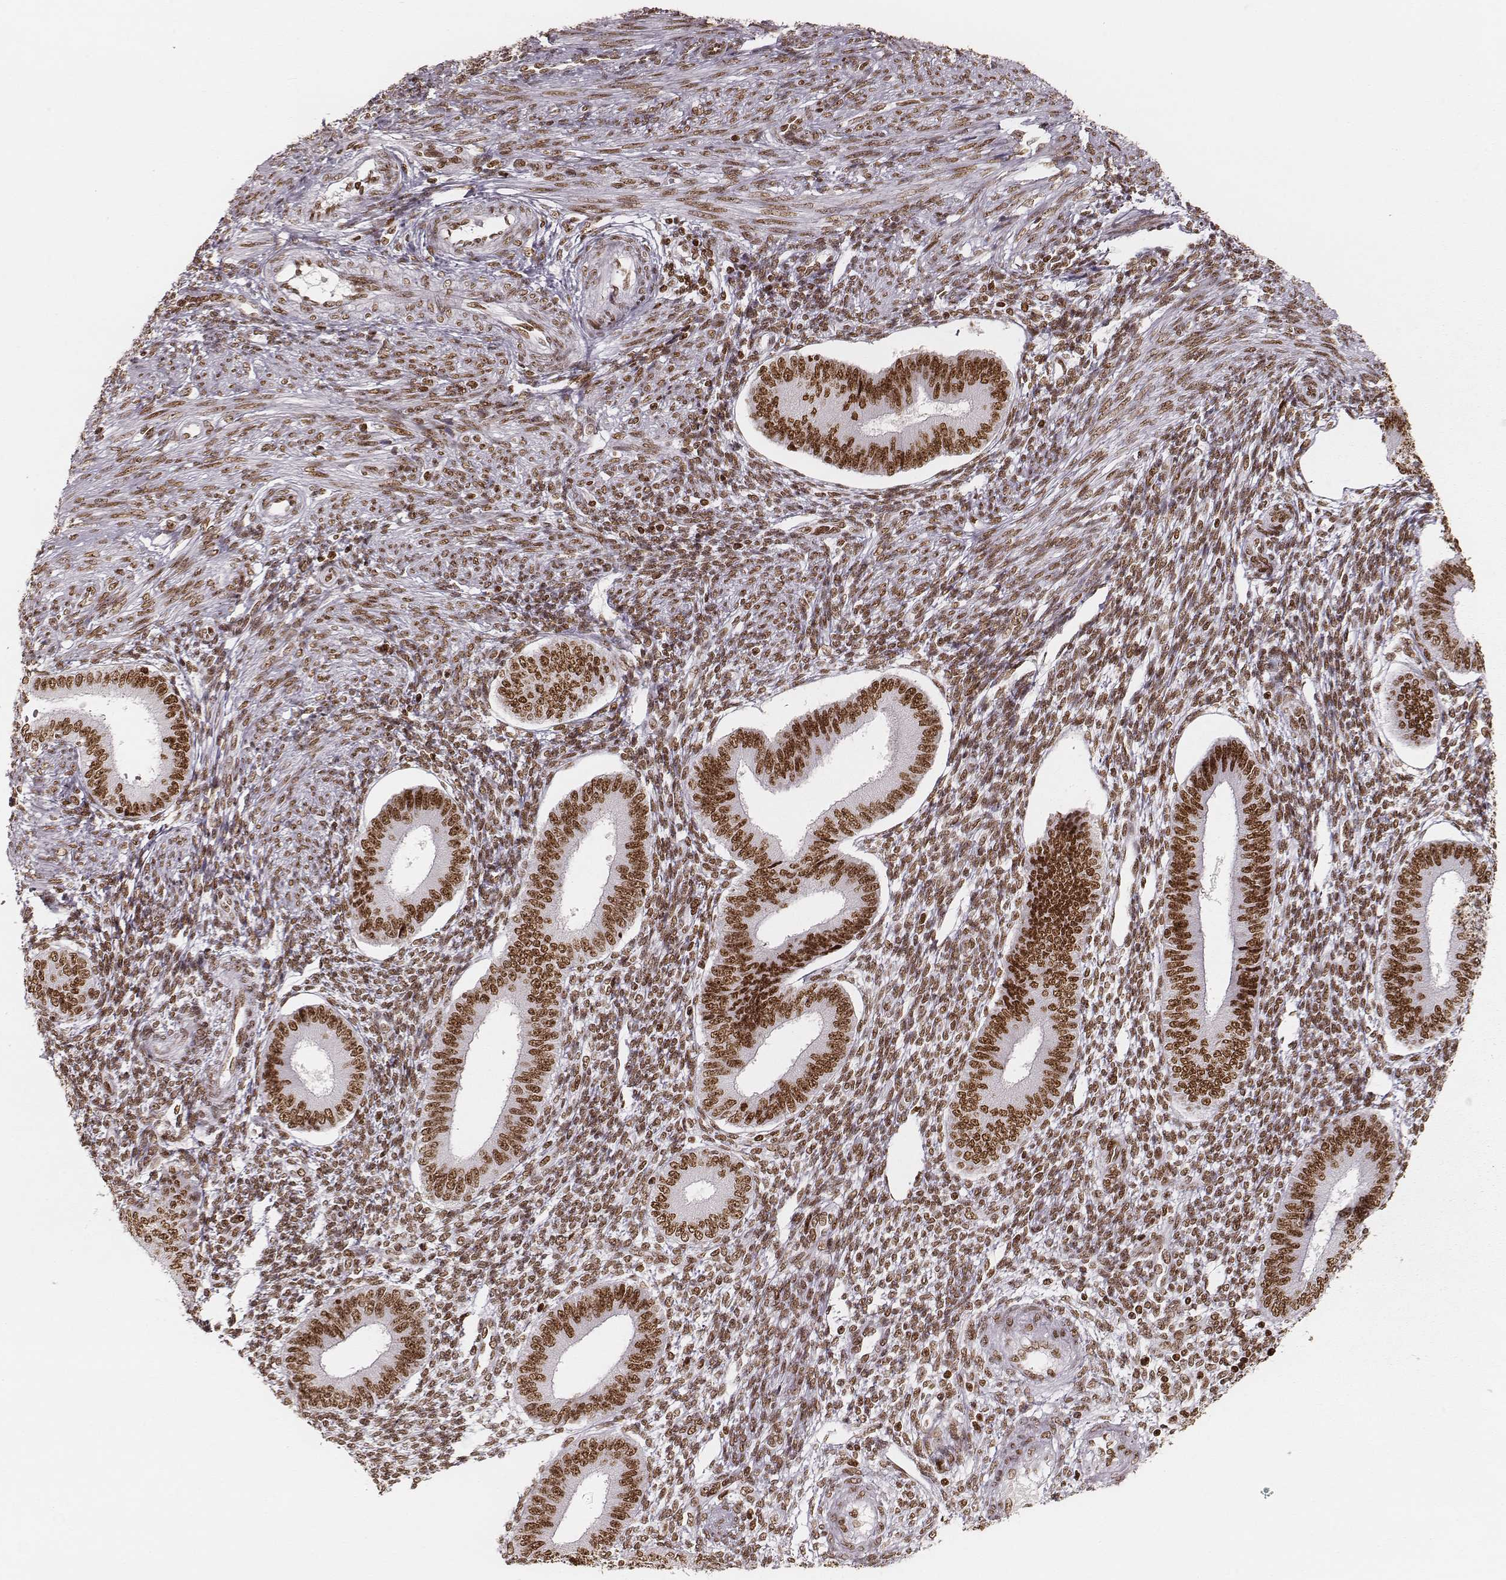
{"staining": {"intensity": "moderate", "quantity": ">75%", "location": "nuclear"}, "tissue": "endometrium", "cell_type": "Cells in endometrial stroma", "image_type": "normal", "snomed": [{"axis": "morphology", "description": "Normal tissue, NOS"}, {"axis": "topography", "description": "Endometrium"}], "caption": "A photomicrograph showing moderate nuclear positivity in approximately >75% of cells in endometrial stroma in normal endometrium, as visualized by brown immunohistochemical staining.", "gene": "PARP1", "patient": {"sex": "female", "age": 39}}